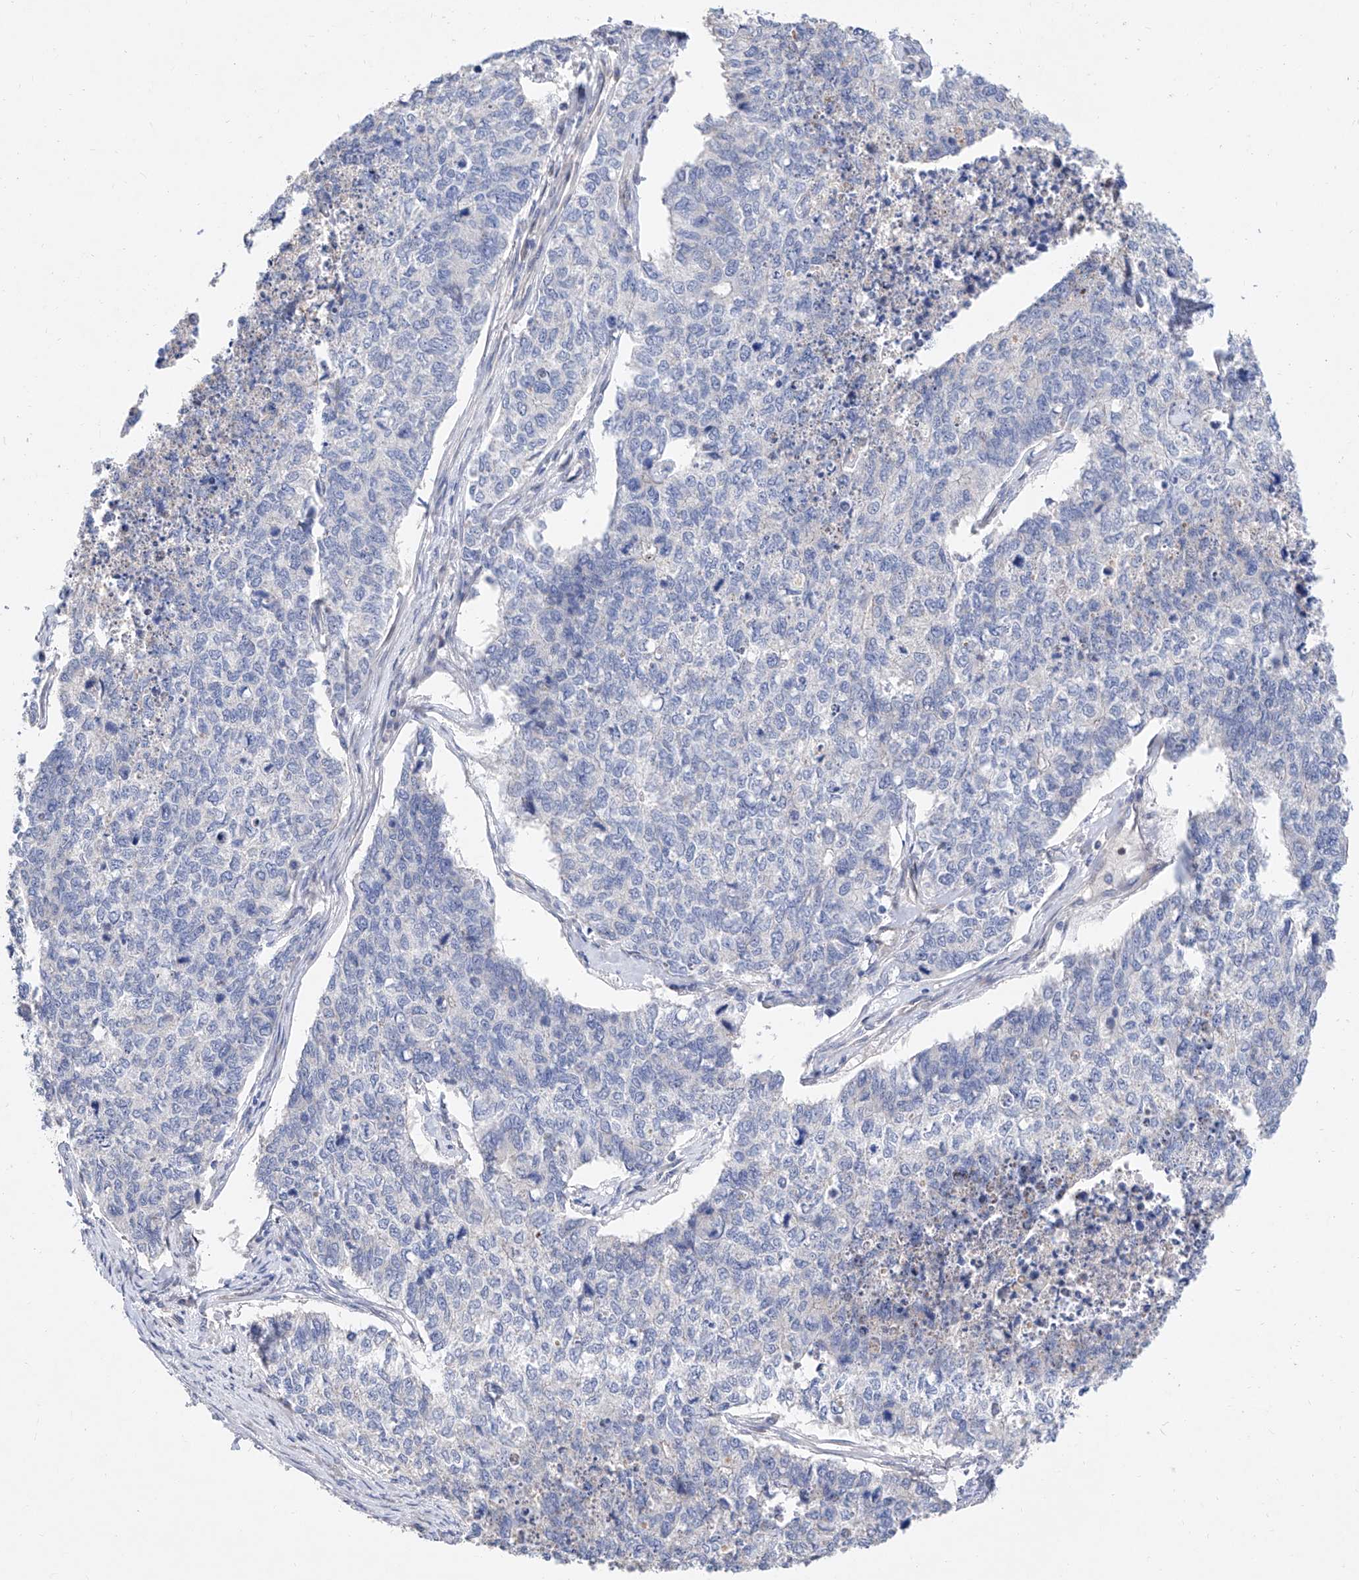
{"staining": {"intensity": "negative", "quantity": "none", "location": "none"}, "tissue": "cervical cancer", "cell_type": "Tumor cells", "image_type": "cancer", "snomed": [{"axis": "morphology", "description": "Squamous cell carcinoma, NOS"}, {"axis": "topography", "description": "Cervix"}], "caption": "IHC histopathology image of neoplastic tissue: cervical cancer stained with DAB displays no significant protein staining in tumor cells.", "gene": "FUCA2", "patient": {"sex": "female", "age": 63}}